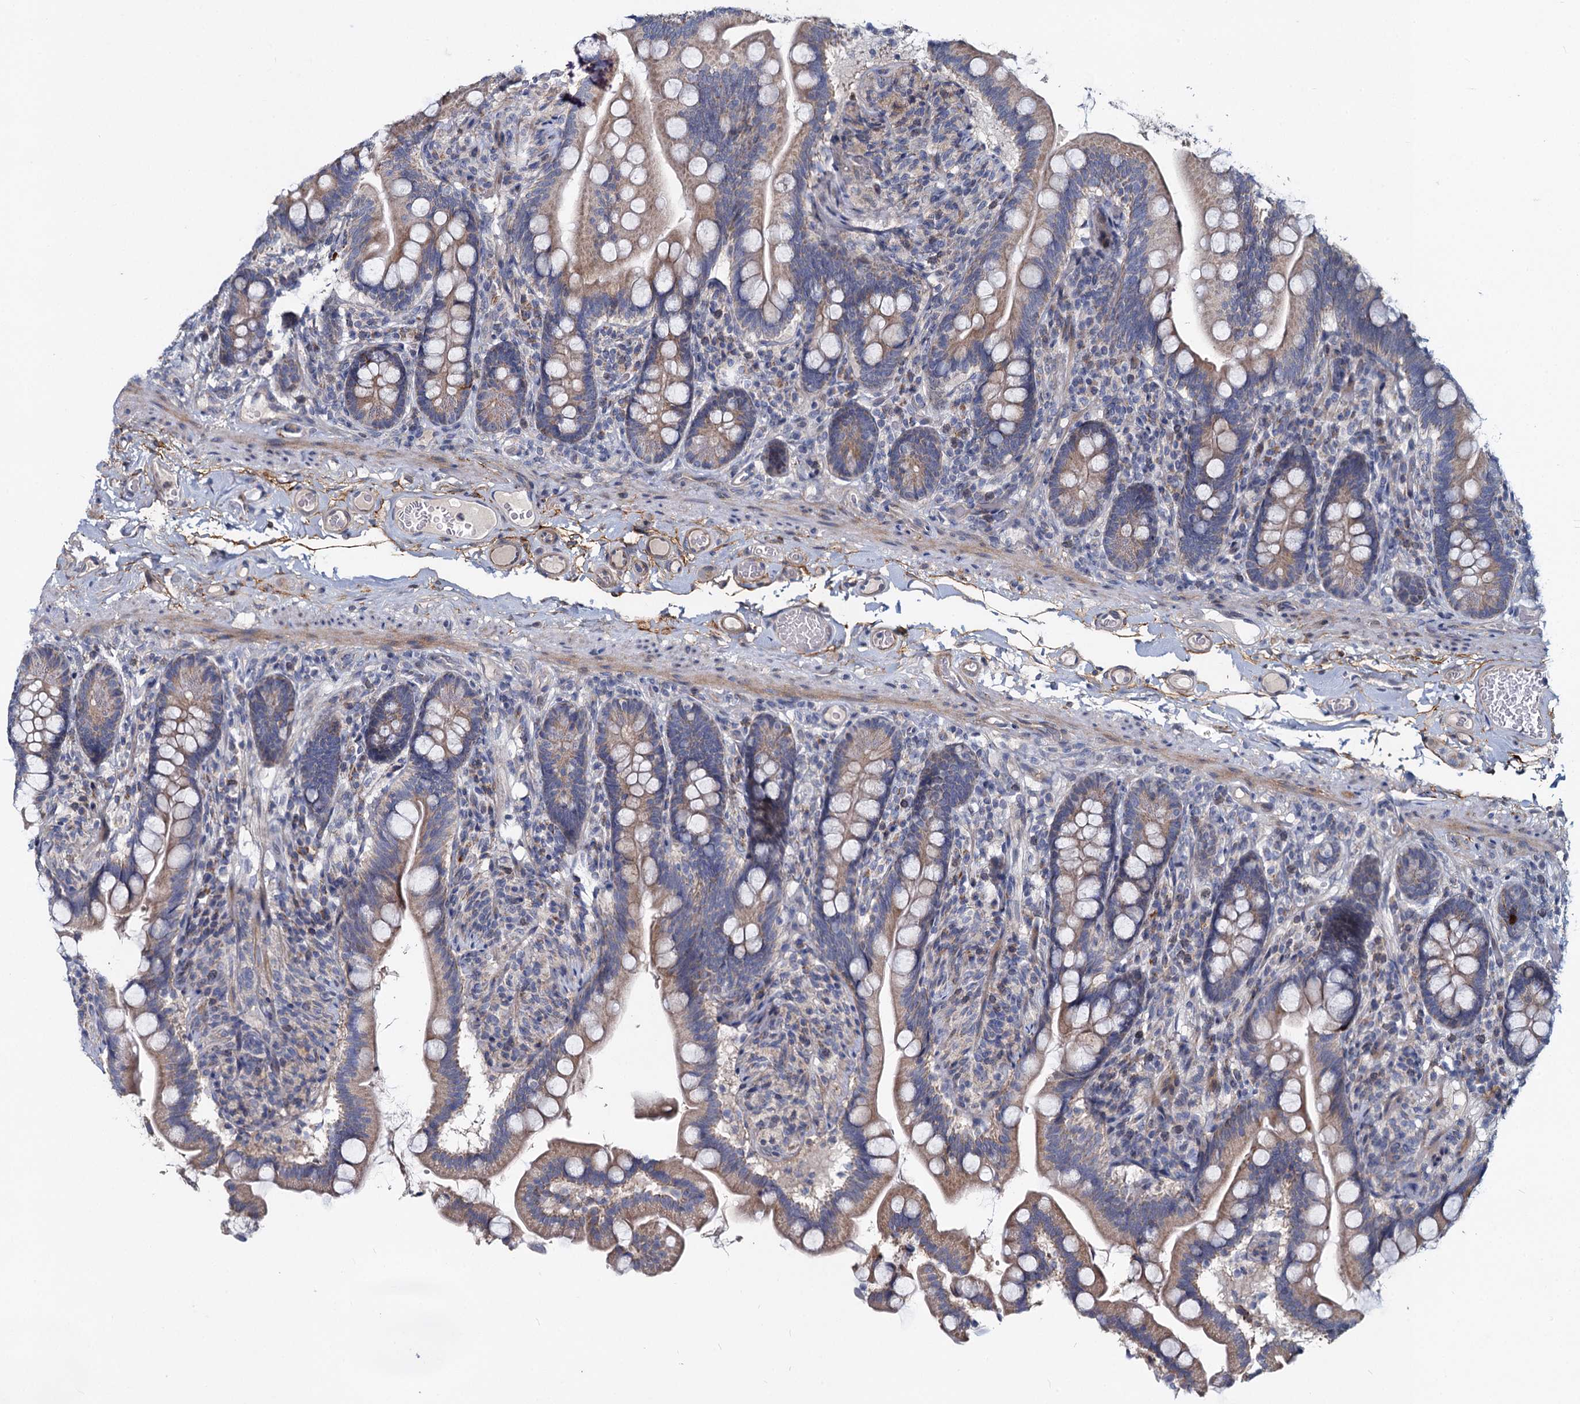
{"staining": {"intensity": "moderate", "quantity": "25%-75%", "location": "cytoplasmic/membranous"}, "tissue": "small intestine", "cell_type": "Glandular cells", "image_type": "normal", "snomed": [{"axis": "morphology", "description": "Normal tissue, NOS"}, {"axis": "topography", "description": "Small intestine"}], "caption": "Immunohistochemistry (DAB) staining of normal small intestine displays moderate cytoplasmic/membranous protein positivity in approximately 25%-75% of glandular cells.", "gene": "DCUN1D2", "patient": {"sex": "female", "age": 64}}